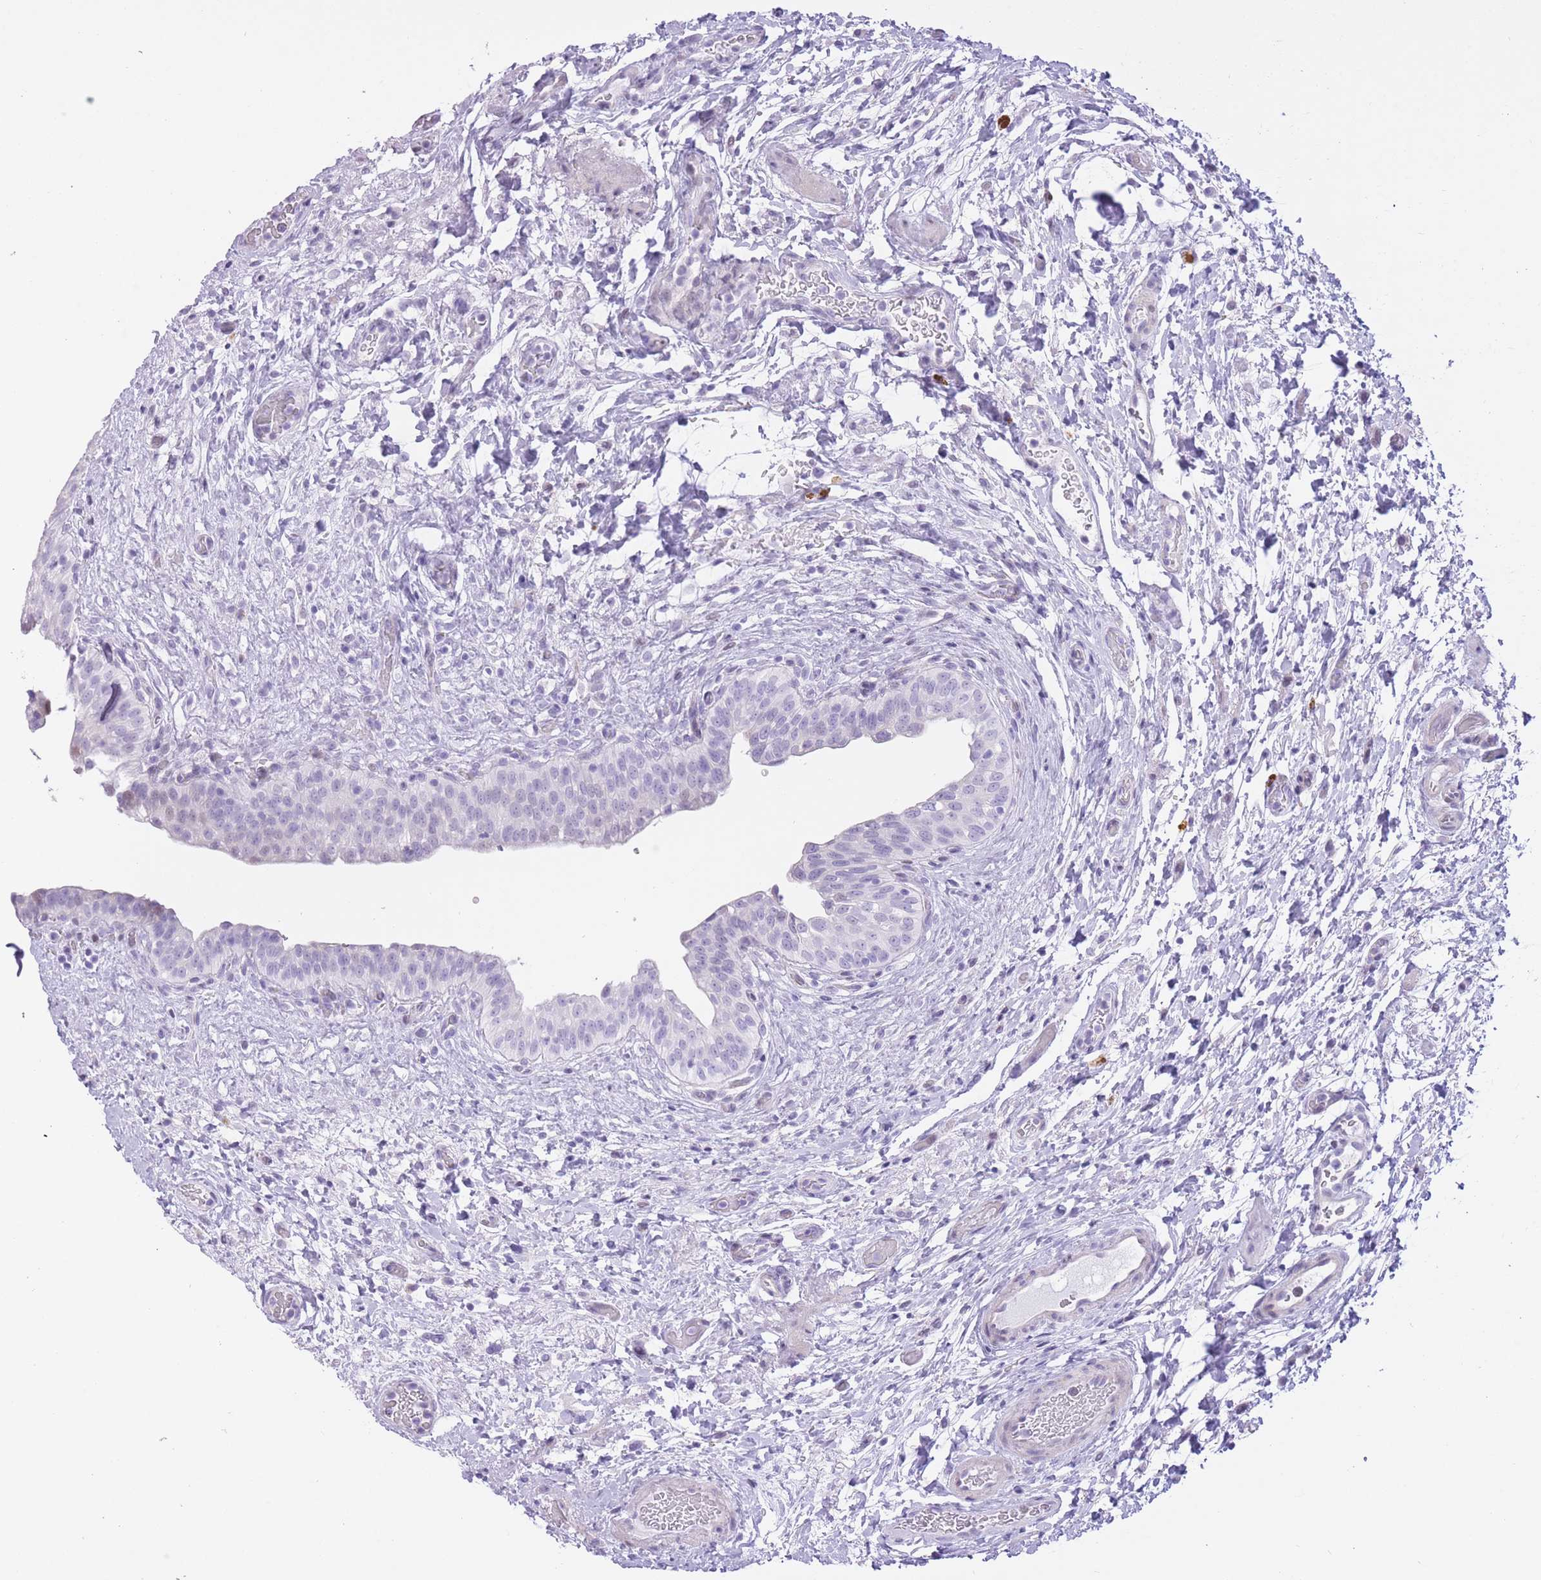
{"staining": {"intensity": "negative", "quantity": "none", "location": "none"}, "tissue": "urinary bladder", "cell_type": "Urothelial cells", "image_type": "normal", "snomed": [{"axis": "morphology", "description": "Normal tissue, NOS"}, {"axis": "topography", "description": "Urinary bladder"}], "caption": "Micrograph shows no protein staining in urothelial cells of unremarkable urinary bladder. (DAB (3,3'-diaminobenzidine) immunohistochemistry (IHC), high magnification).", "gene": "WDR70", "patient": {"sex": "male", "age": 69}}